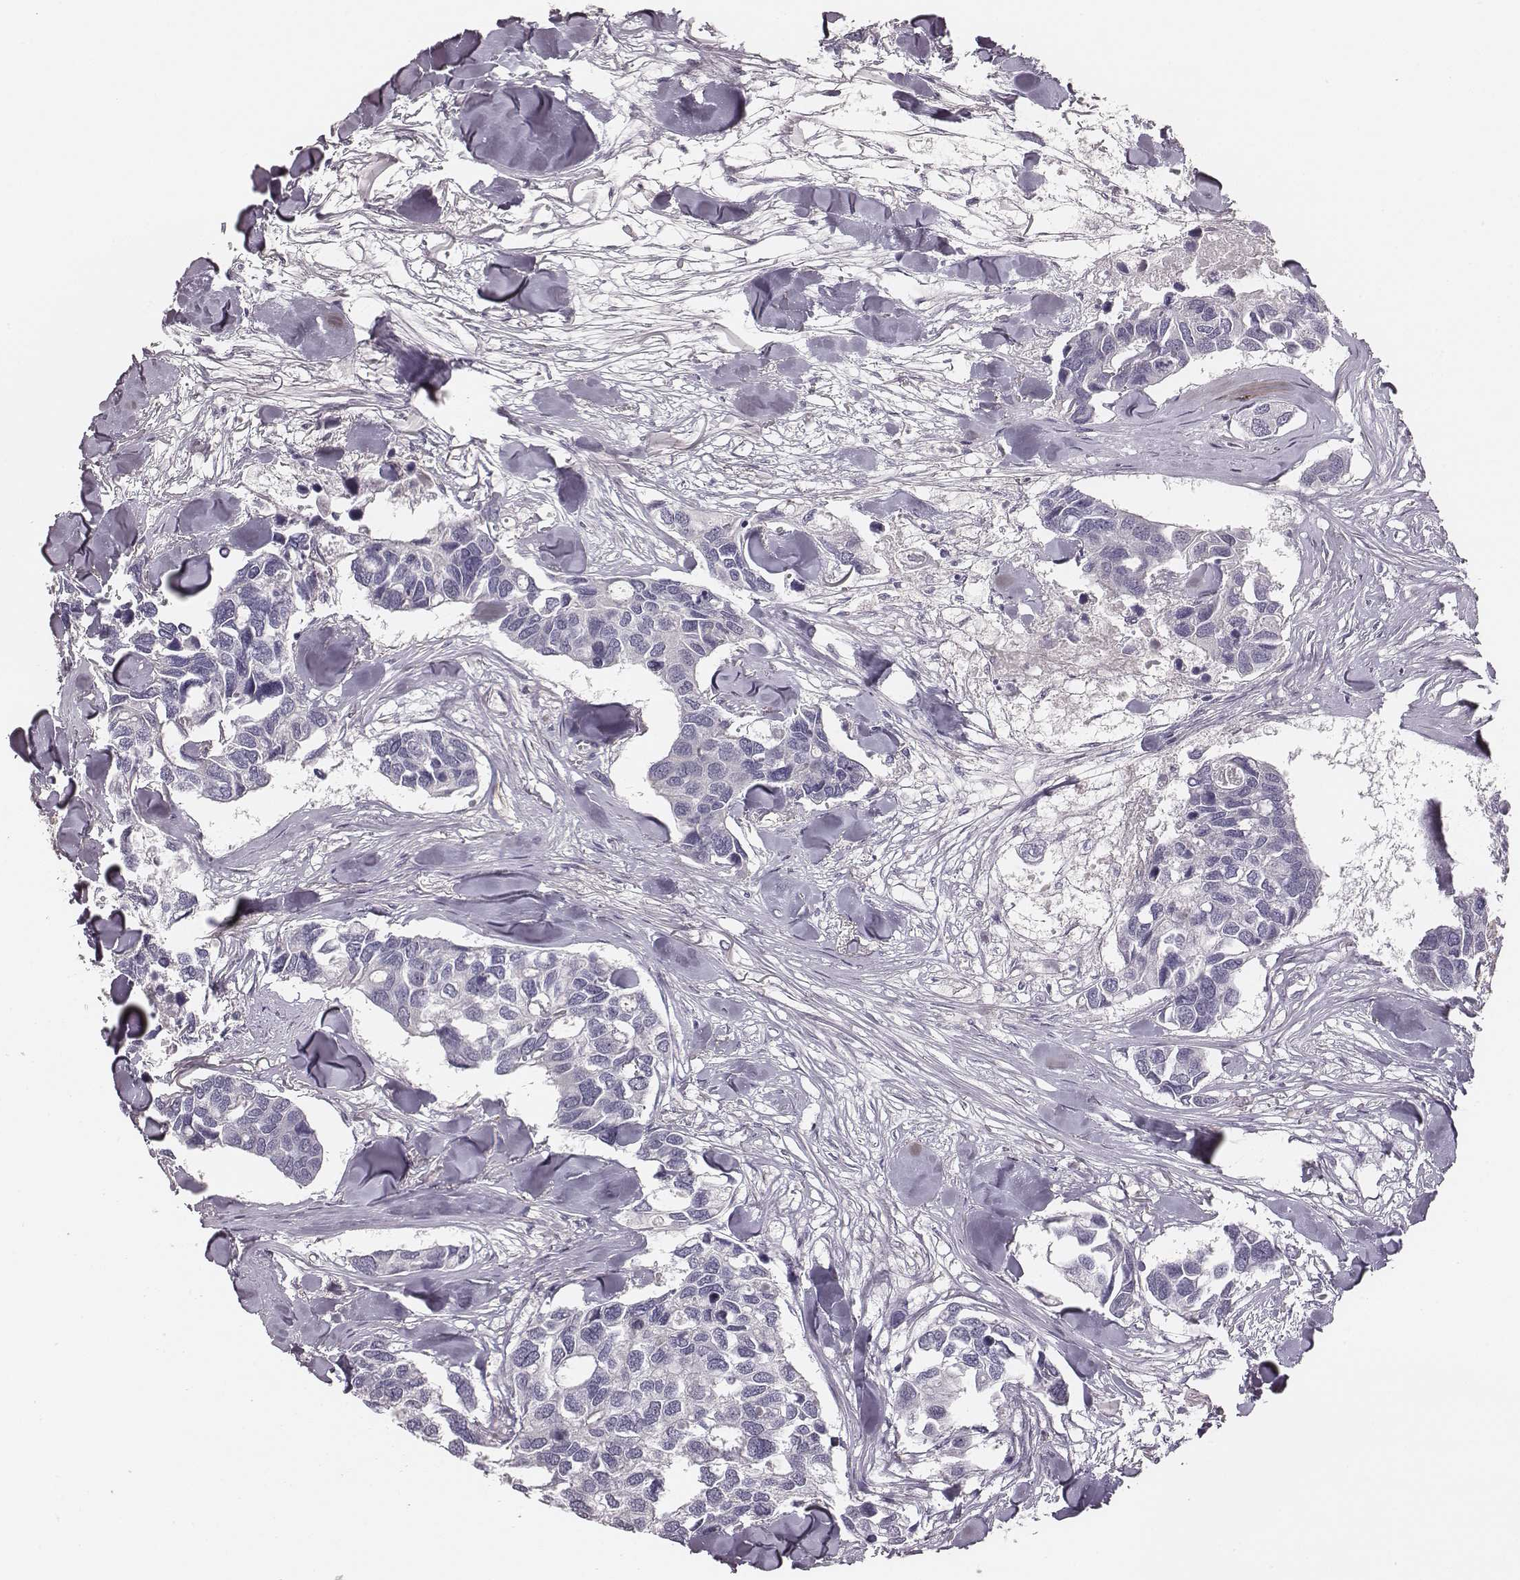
{"staining": {"intensity": "negative", "quantity": "none", "location": "none"}, "tissue": "breast cancer", "cell_type": "Tumor cells", "image_type": "cancer", "snomed": [{"axis": "morphology", "description": "Duct carcinoma"}, {"axis": "topography", "description": "Breast"}], "caption": "DAB immunohistochemical staining of infiltrating ductal carcinoma (breast) displays no significant expression in tumor cells.", "gene": "ZYX", "patient": {"sex": "female", "age": 83}}